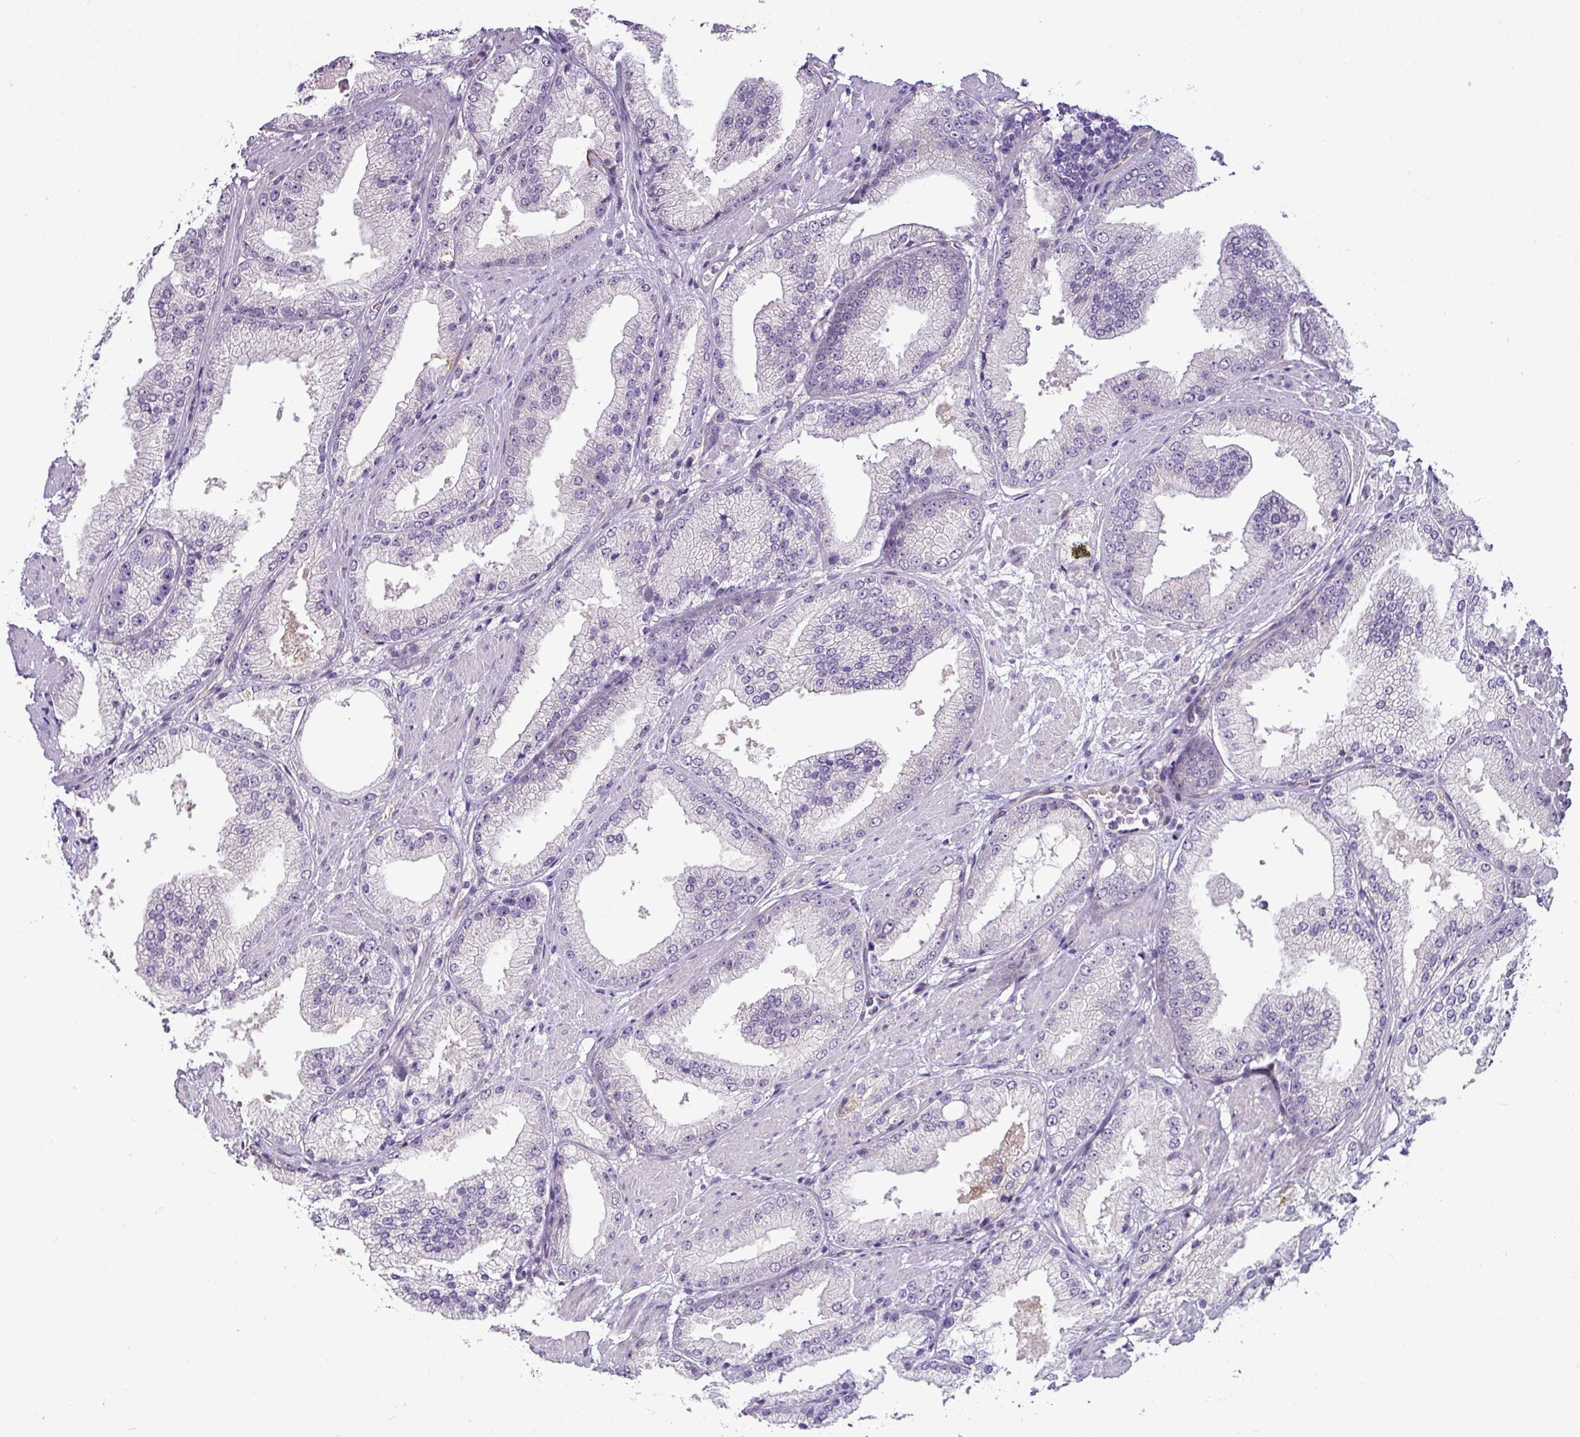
{"staining": {"intensity": "negative", "quantity": "none", "location": "none"}, "tissue": "prostate cancer", "cell_type": "Tumor cells", "image_type": "cancer", "snomed": [{"axis": "morphology", "description": "Adenocarcinoma, Low grade"}, {"axis": "topography", "description": "Prostate"}], "caption": "Prostate cancer was stained to show a protein in brown. There is no significant staining in tumor cells.", "gene": "TMEM178B", "patient": {"sex": "male", "age": 67}}